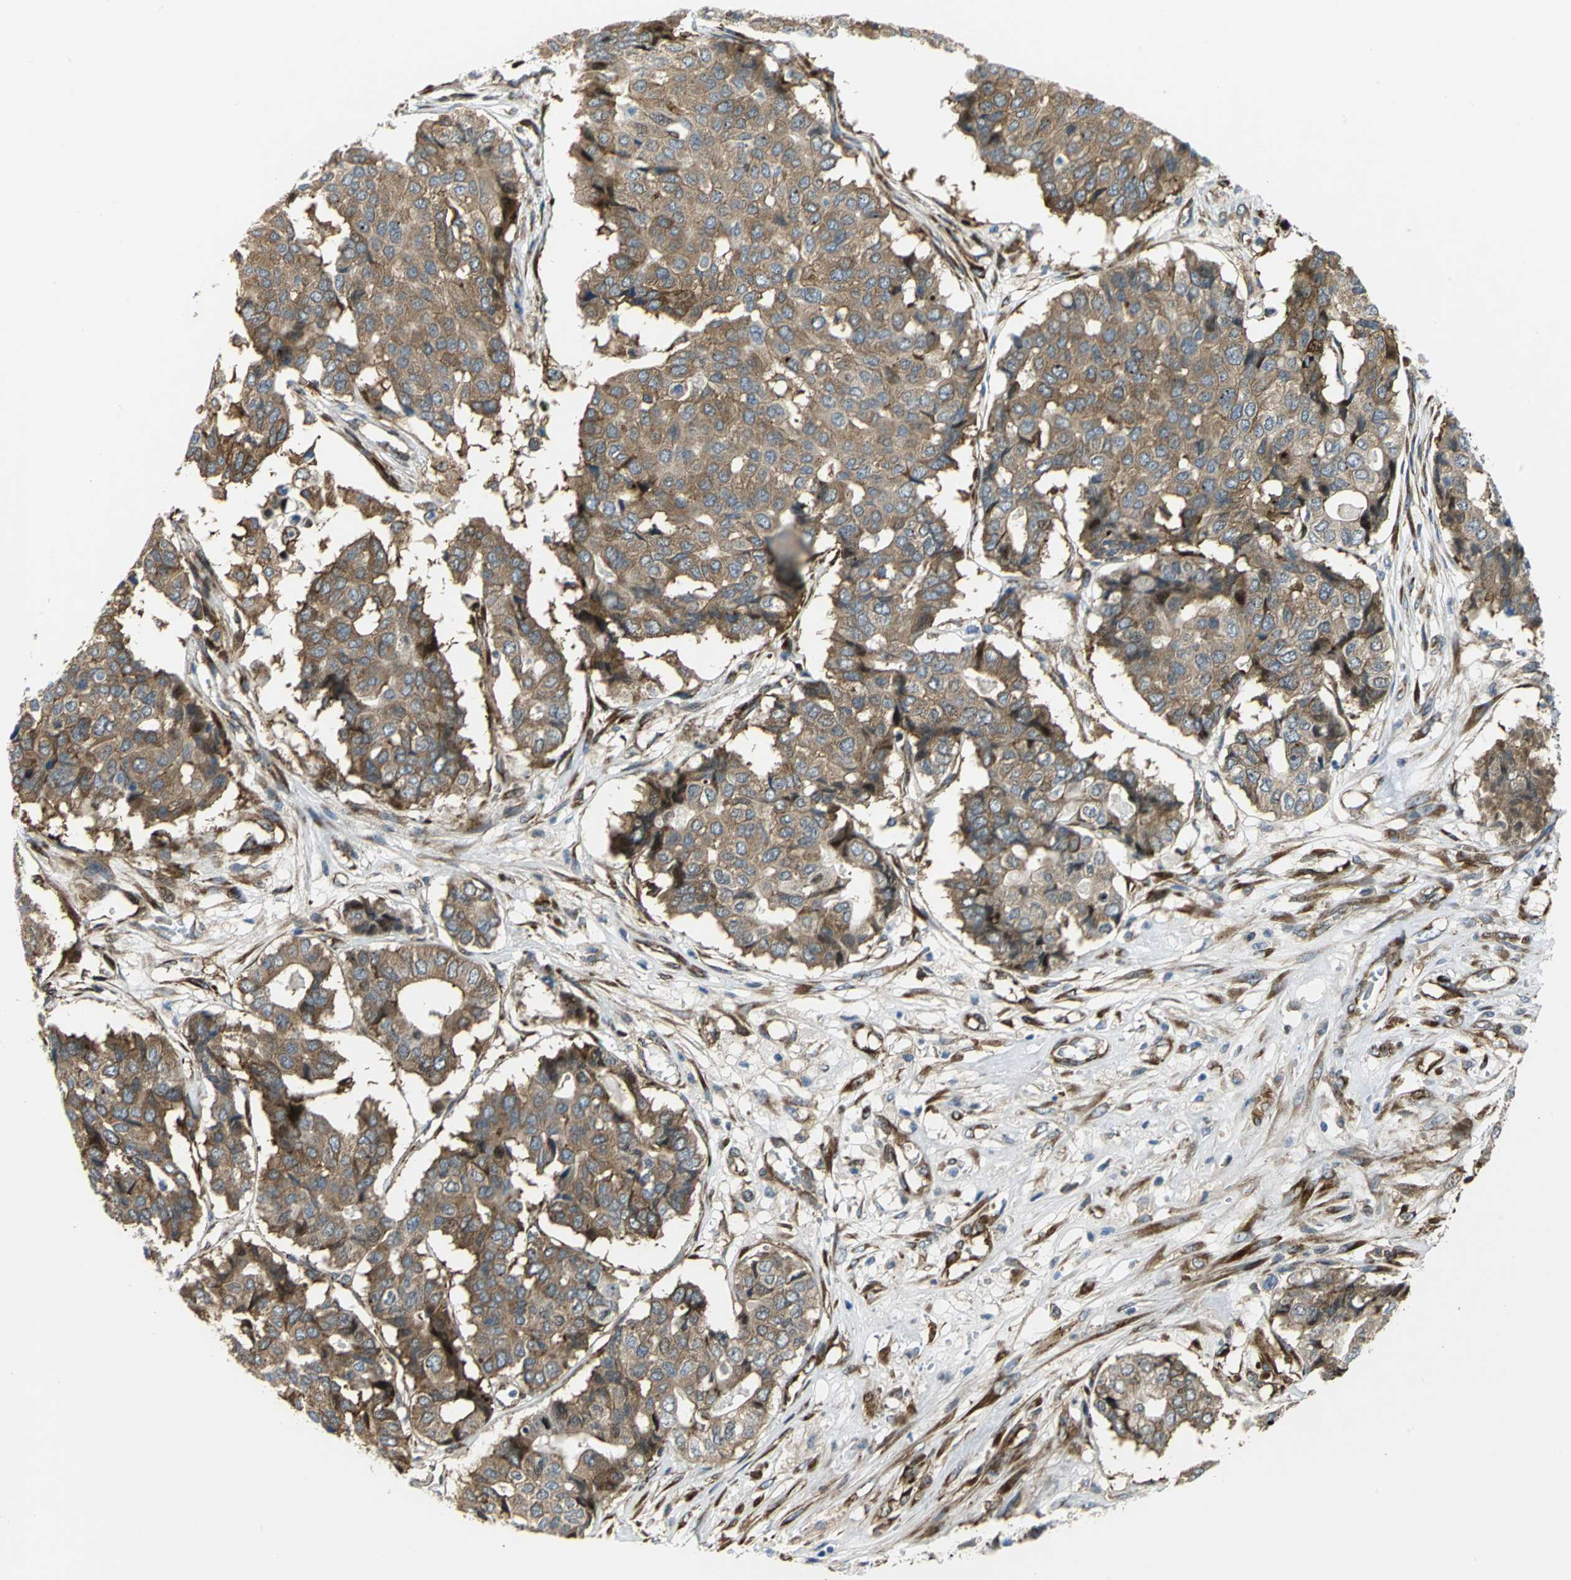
{"staining": {"intensity": "moderate", "quantity": ">75%", "location": "cytoplasmic/membranous"}, "tissue": "pancreatic cancer", "cell_type": "Tumor cells", "image_type": "cancer", "snomed": [{"axis": "morphology", "description": "Adenocarcinoma, NOS"}, {"axis": "topography", "description": "Pancreas"}], "caption": "Approximately >75% of tumor cells in pancreatic adenocarcinoma exhibit moderate cytoplasmic/membranous protein positivity as visualized by brown immunohistochemical staining.", "gene": "YBX1", "patient": {"sex": "male", "age": 50}}